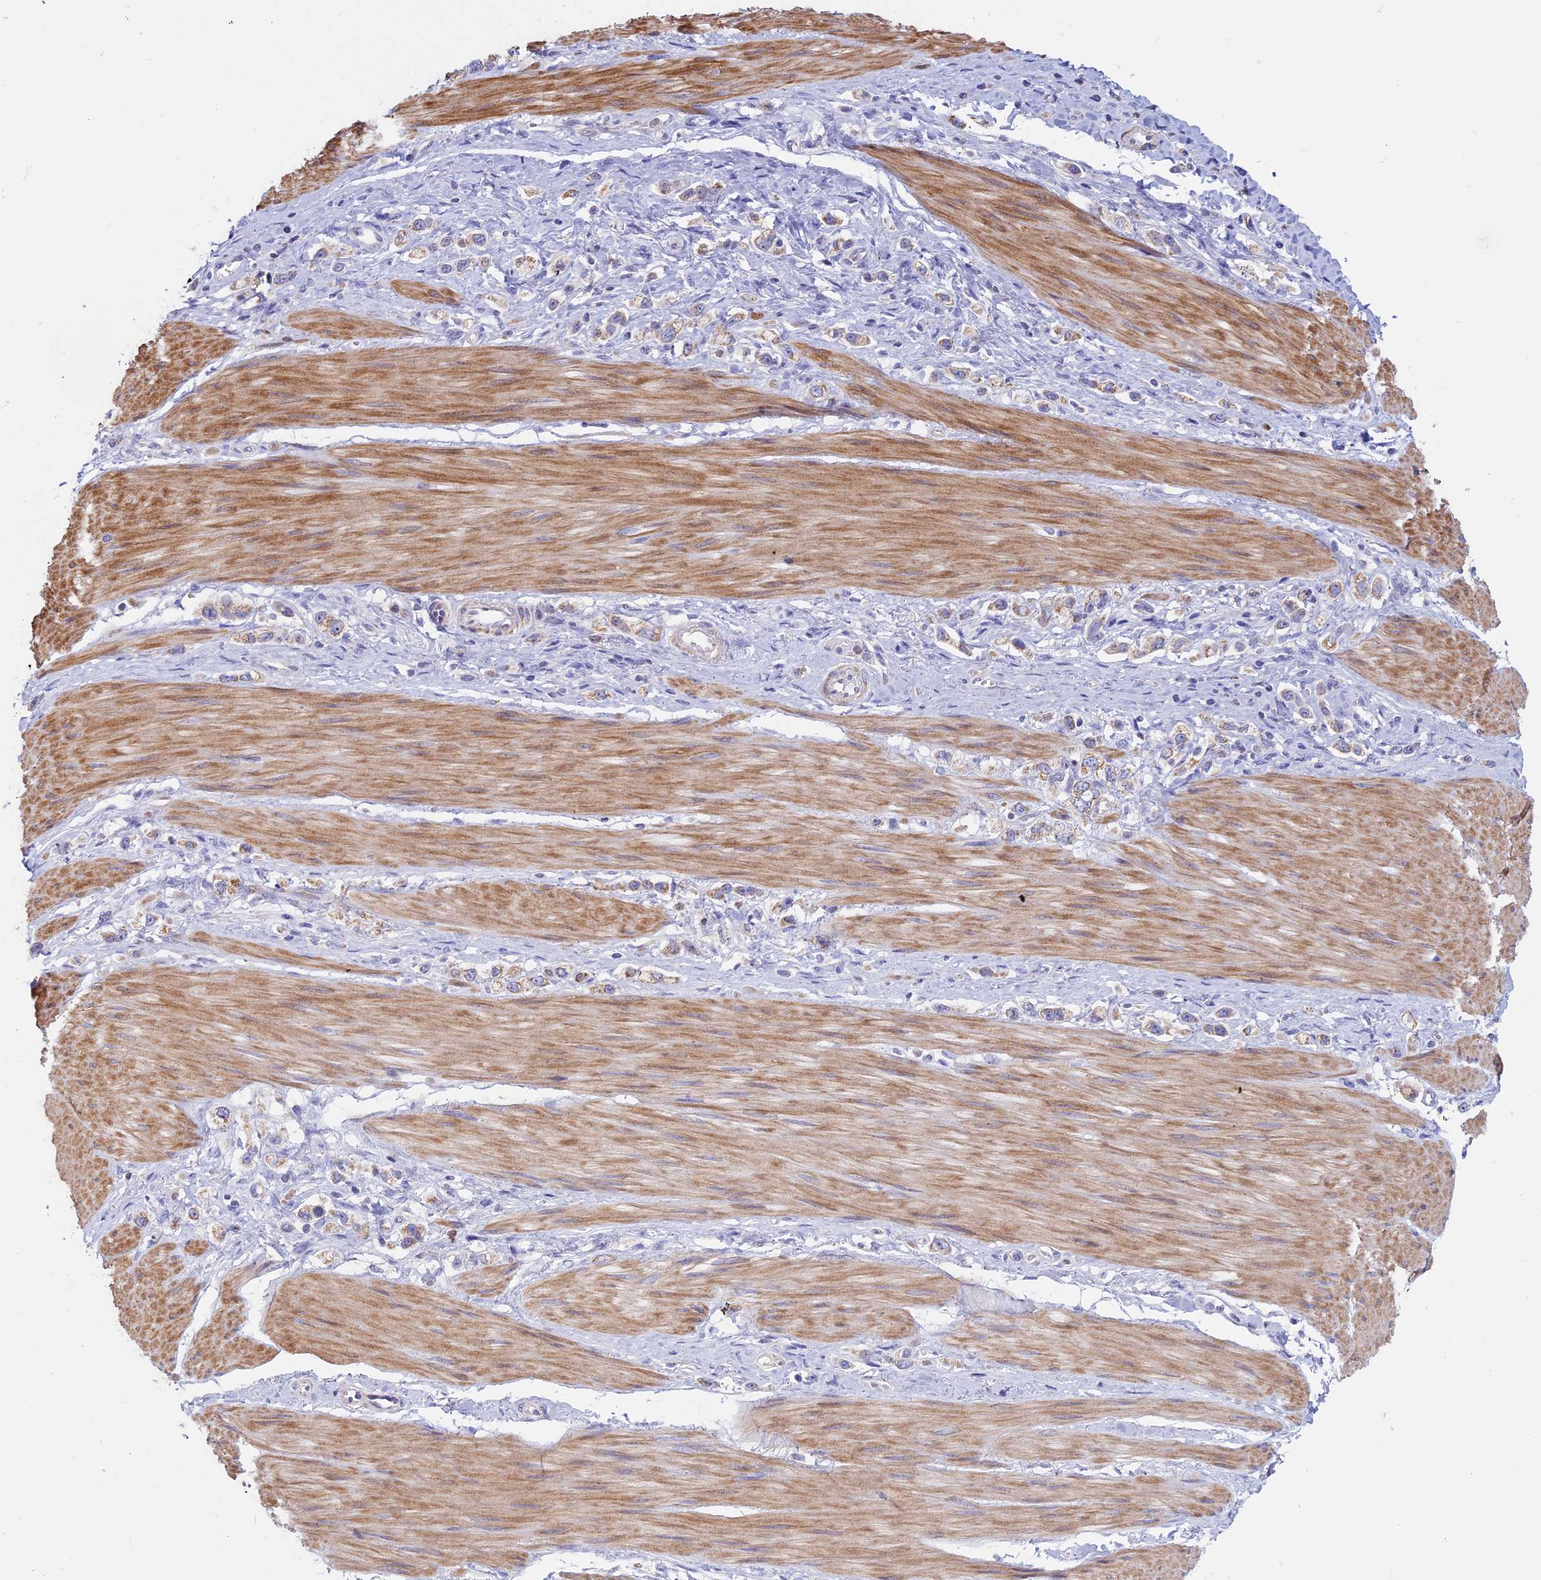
{"staining": {"intensity": "weak", "quantity": "<25%", "location": "cytoplasmic/membranous"}, "tissue": "stomach cancer", "cell_type": "Tumor cells", "image_type": "cancer", "snomed": [{"axis": "morphology", "description": "Adenocarcinoma, NOS"}, {"axis": "topography", "description": "Stomach"}], "caption": "Tumor cells are negative for protein expression in human adenocarcinoma (stomach). (DAB (3,3'-diaminobenzidine) IHC visualized using brightfield microscopy, high magnification).", "gene": "ACSS1", "patient": {"sex": "female", "age": 65}}